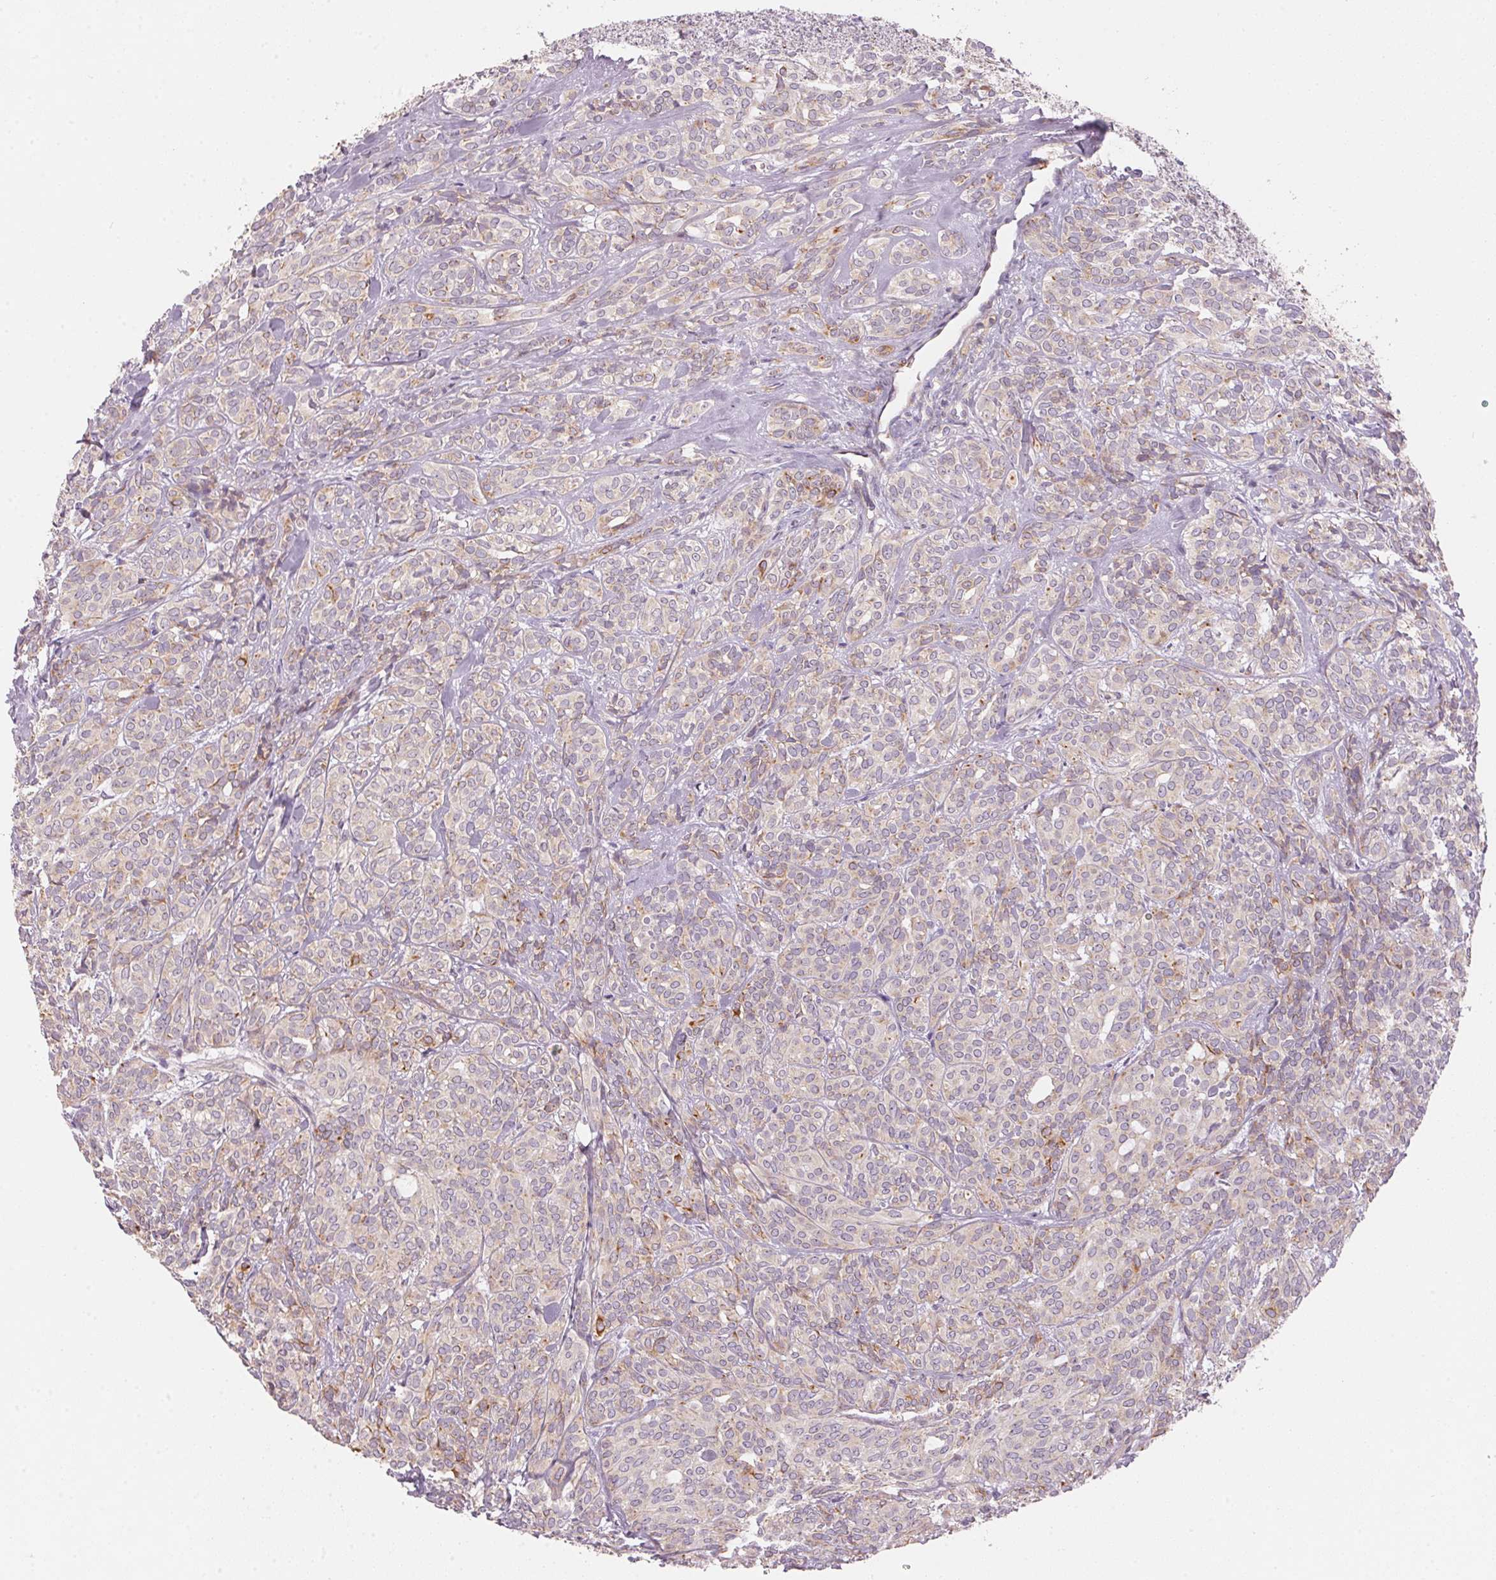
{"staining": {"intensity": "weak", "quantity": "<25%", "location": "cytoplasmic/membranous"}, "tissue": "head and neck cancer", "cell_type": "Tumor cells", "image_type": "cancer", "snomed": [{"axis": "morphology", "description": "Adenocarcinoma, NOS"}, {"axis": "topography", "description": "Head-Neck"}], "caption": "High power microscopy image of an immunohistochemistry (IHC) micrograph of adenocarcinoma (head and neck), revealing no significant staining in tumor cells.", "gene": "BLOC1S2", "patient": {"sex": "female", "age": 57}}